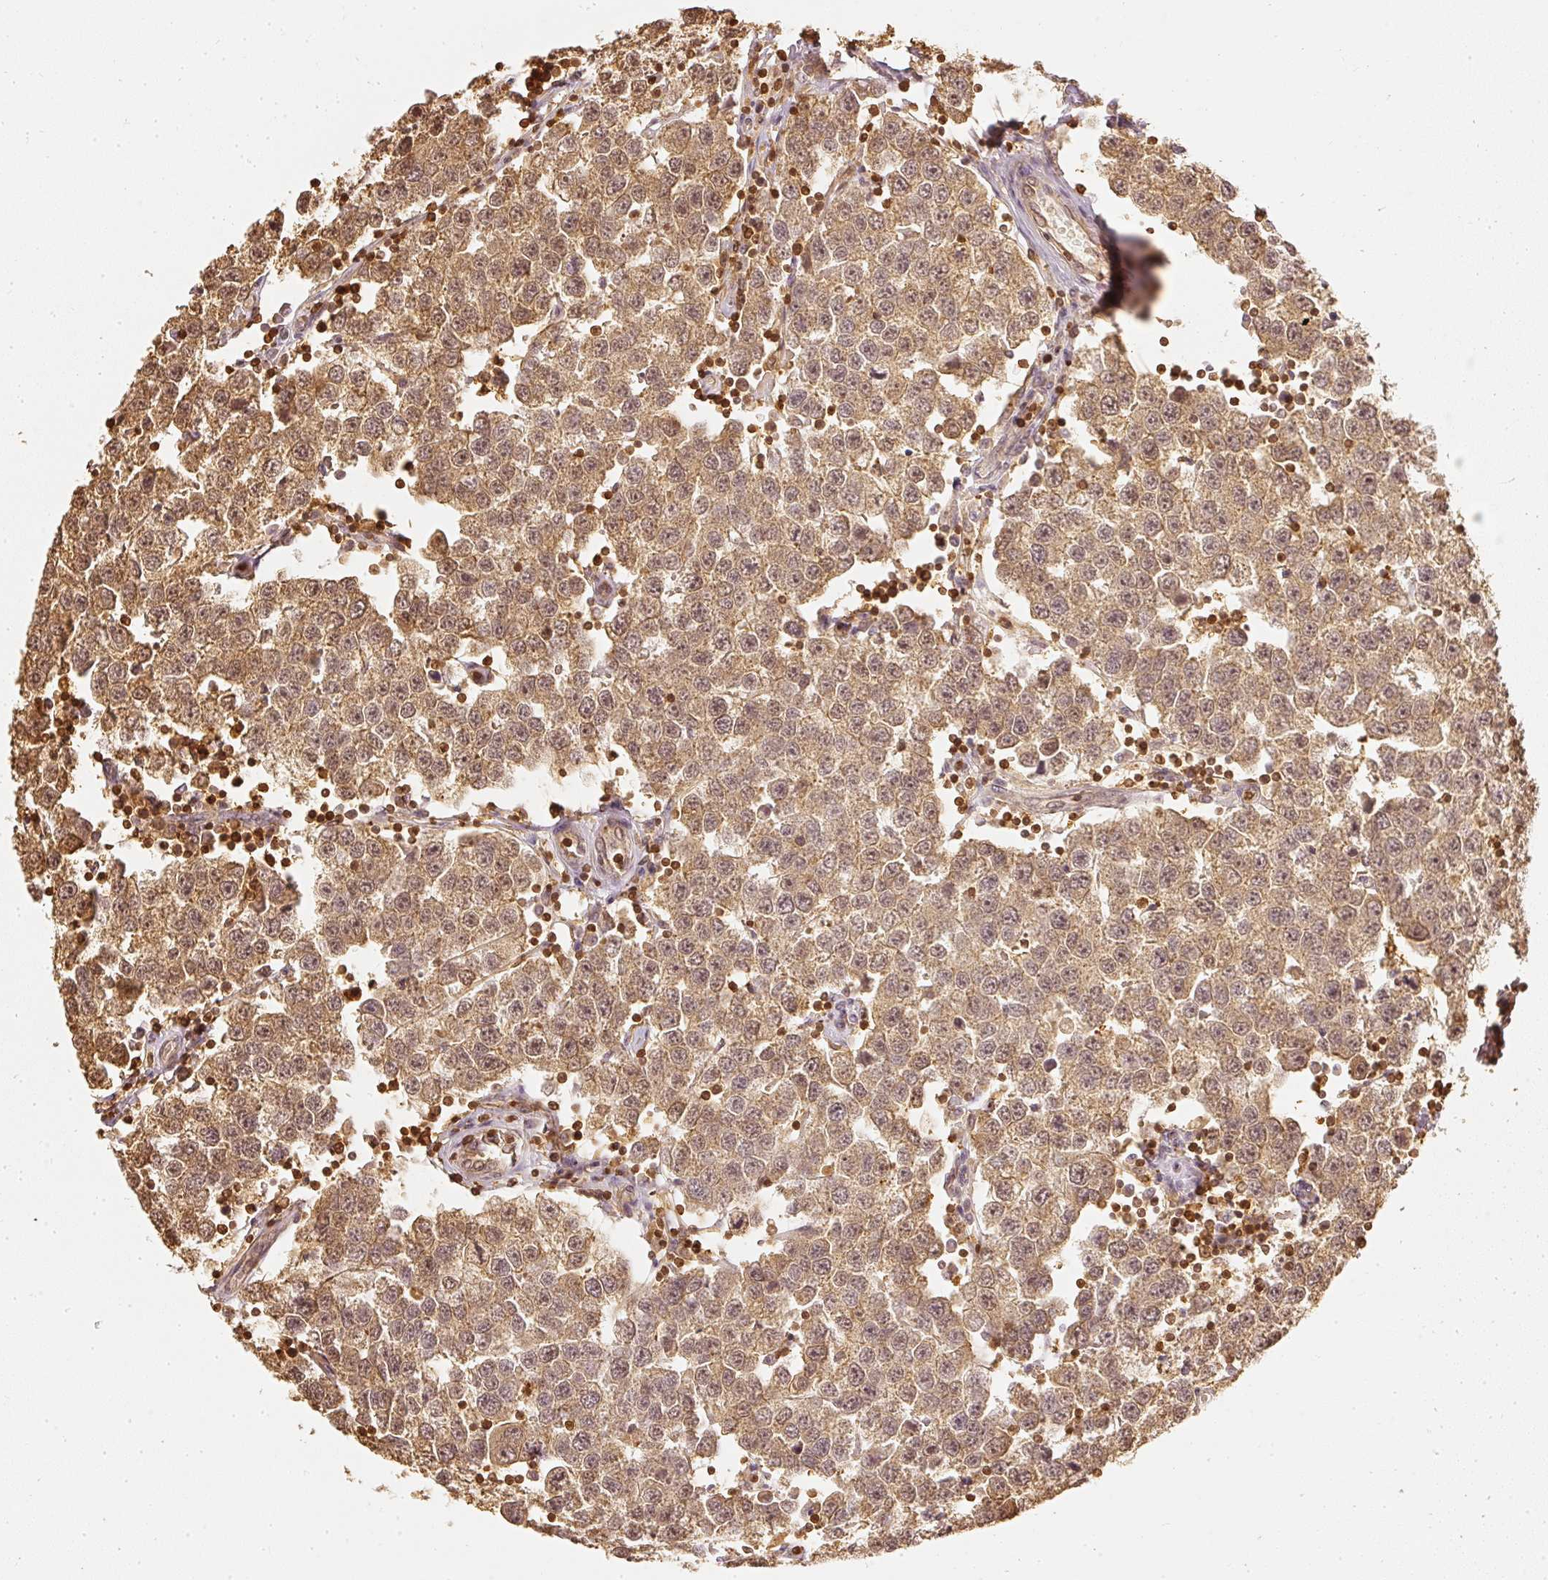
{"staining": {"intensity": "moderate", "quantity": ">75%", "location": "cytoplasmic/membranous,nuclear"}, "tissue": "testis cancer", "cell_type": "Tumor cells", "image_type": "cancer", "snomed": [{"axis": "morphology", "description": "Seminoma, NOS"}, {"axis": "topography", "description": "Testis"}], "caption": "This histopathology image exhibits immunohistochemistry (IHC) staining of human testis seminoma, with medium moderate cytoplasmic/membranous and nuclear expression in approximately >75% of tumor cells.", "gene": "PFN1", "patient": {"sex": "male", "age": 34}}